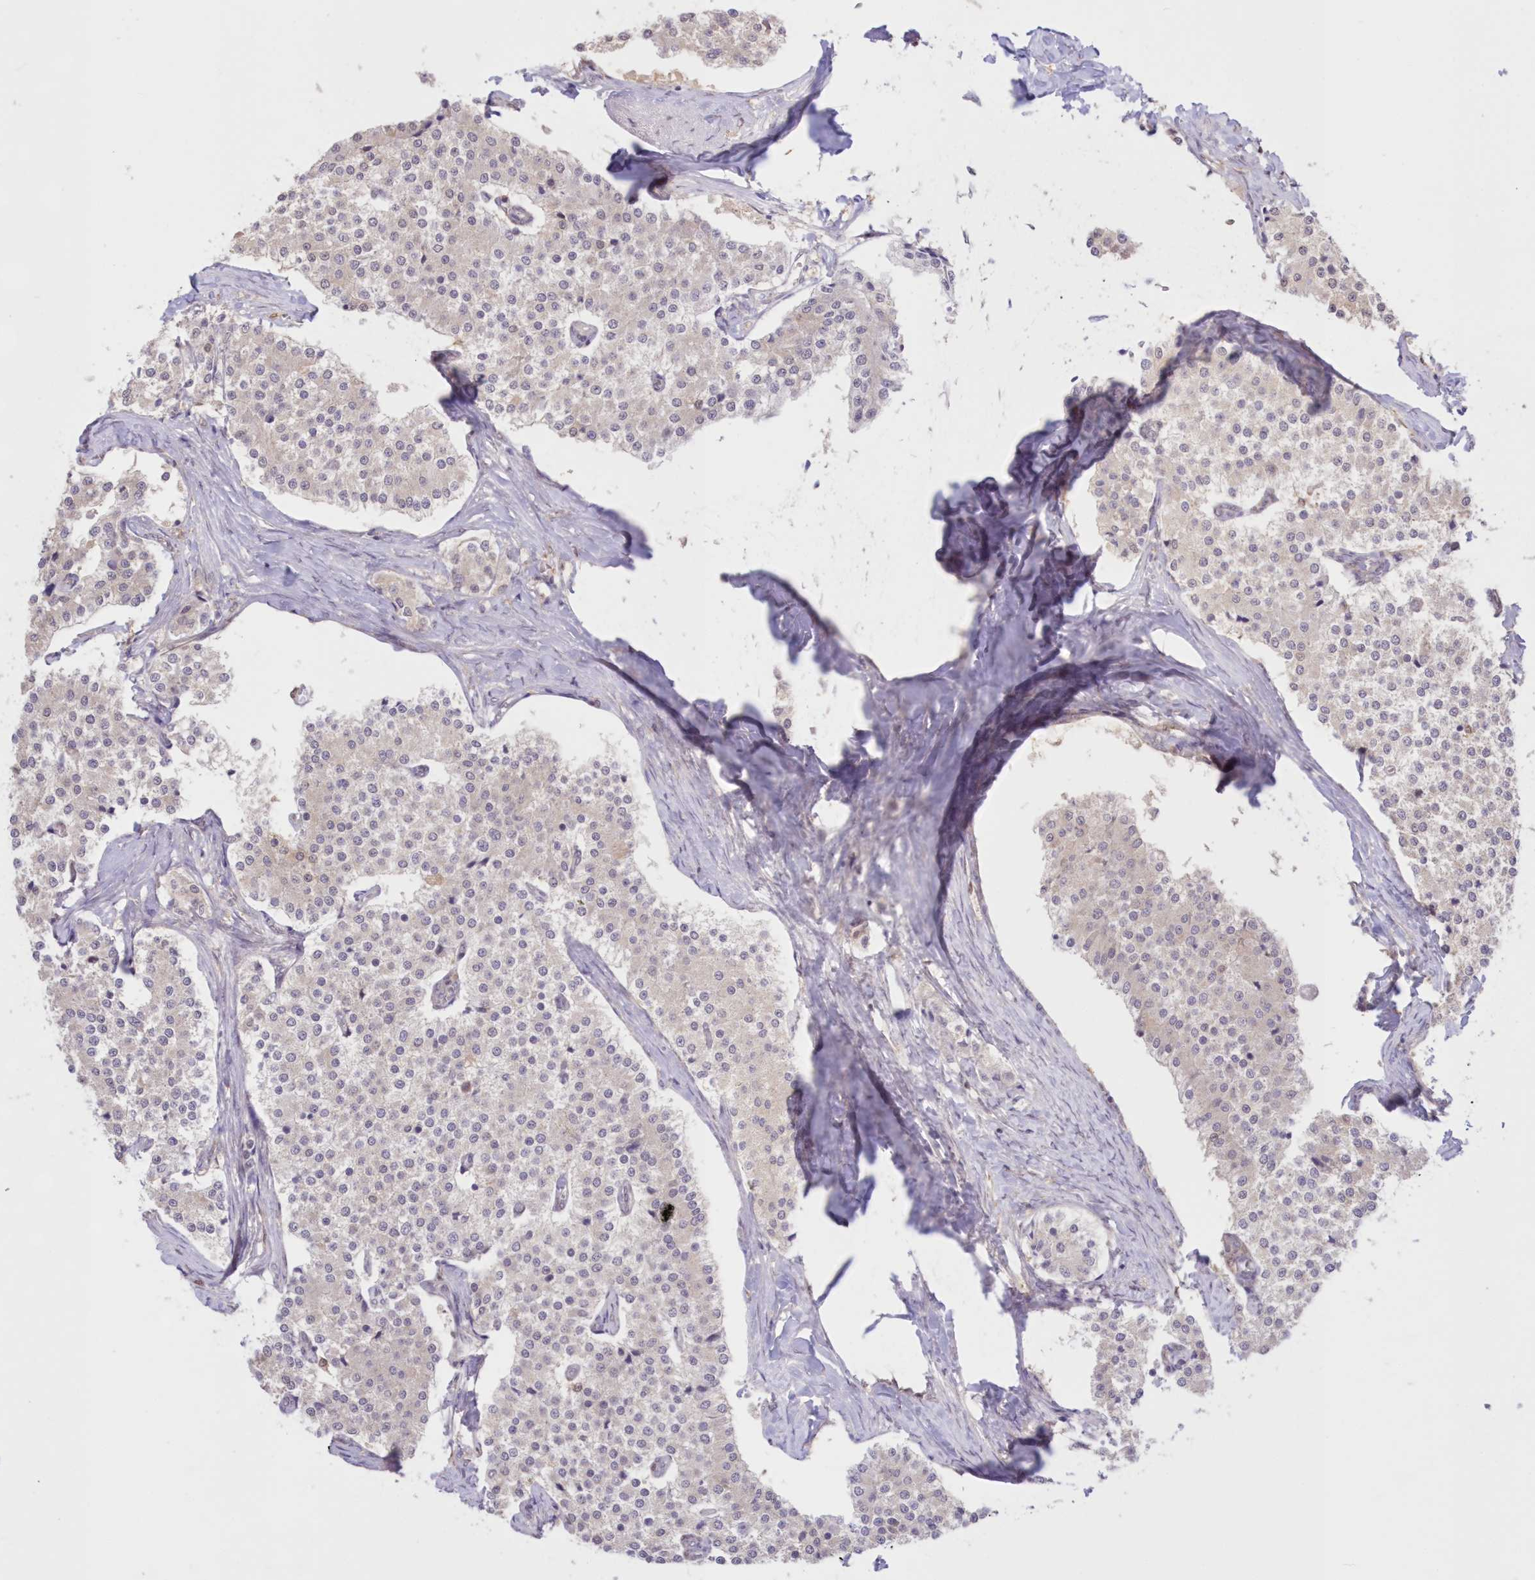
{"staining": {"intensity": "weak", "quantity": "<25%", "location": "cytoplasmic/membranous,nuclear"}, "tissue": "carcinoid", "cell_type": "Tumor cells", "image_type": "cancer", "snomed": [{"axis": "morphology", "description": "Carcinoid, malignant, NOS"}, {"axis": "topography", "description": "Colon"}], "caption": "IHC image of human carcinoid (malignant) stained for a protein (brown), which exhibits no expression in tumor cells. The staining was performed using DAB to visualize the protein expression in brown, while the nuclei were stained in blue with hematoxylin (Magnification: 20x).", "gene": "RNPEP", "patient": {"sex": "female", "age": 52}}